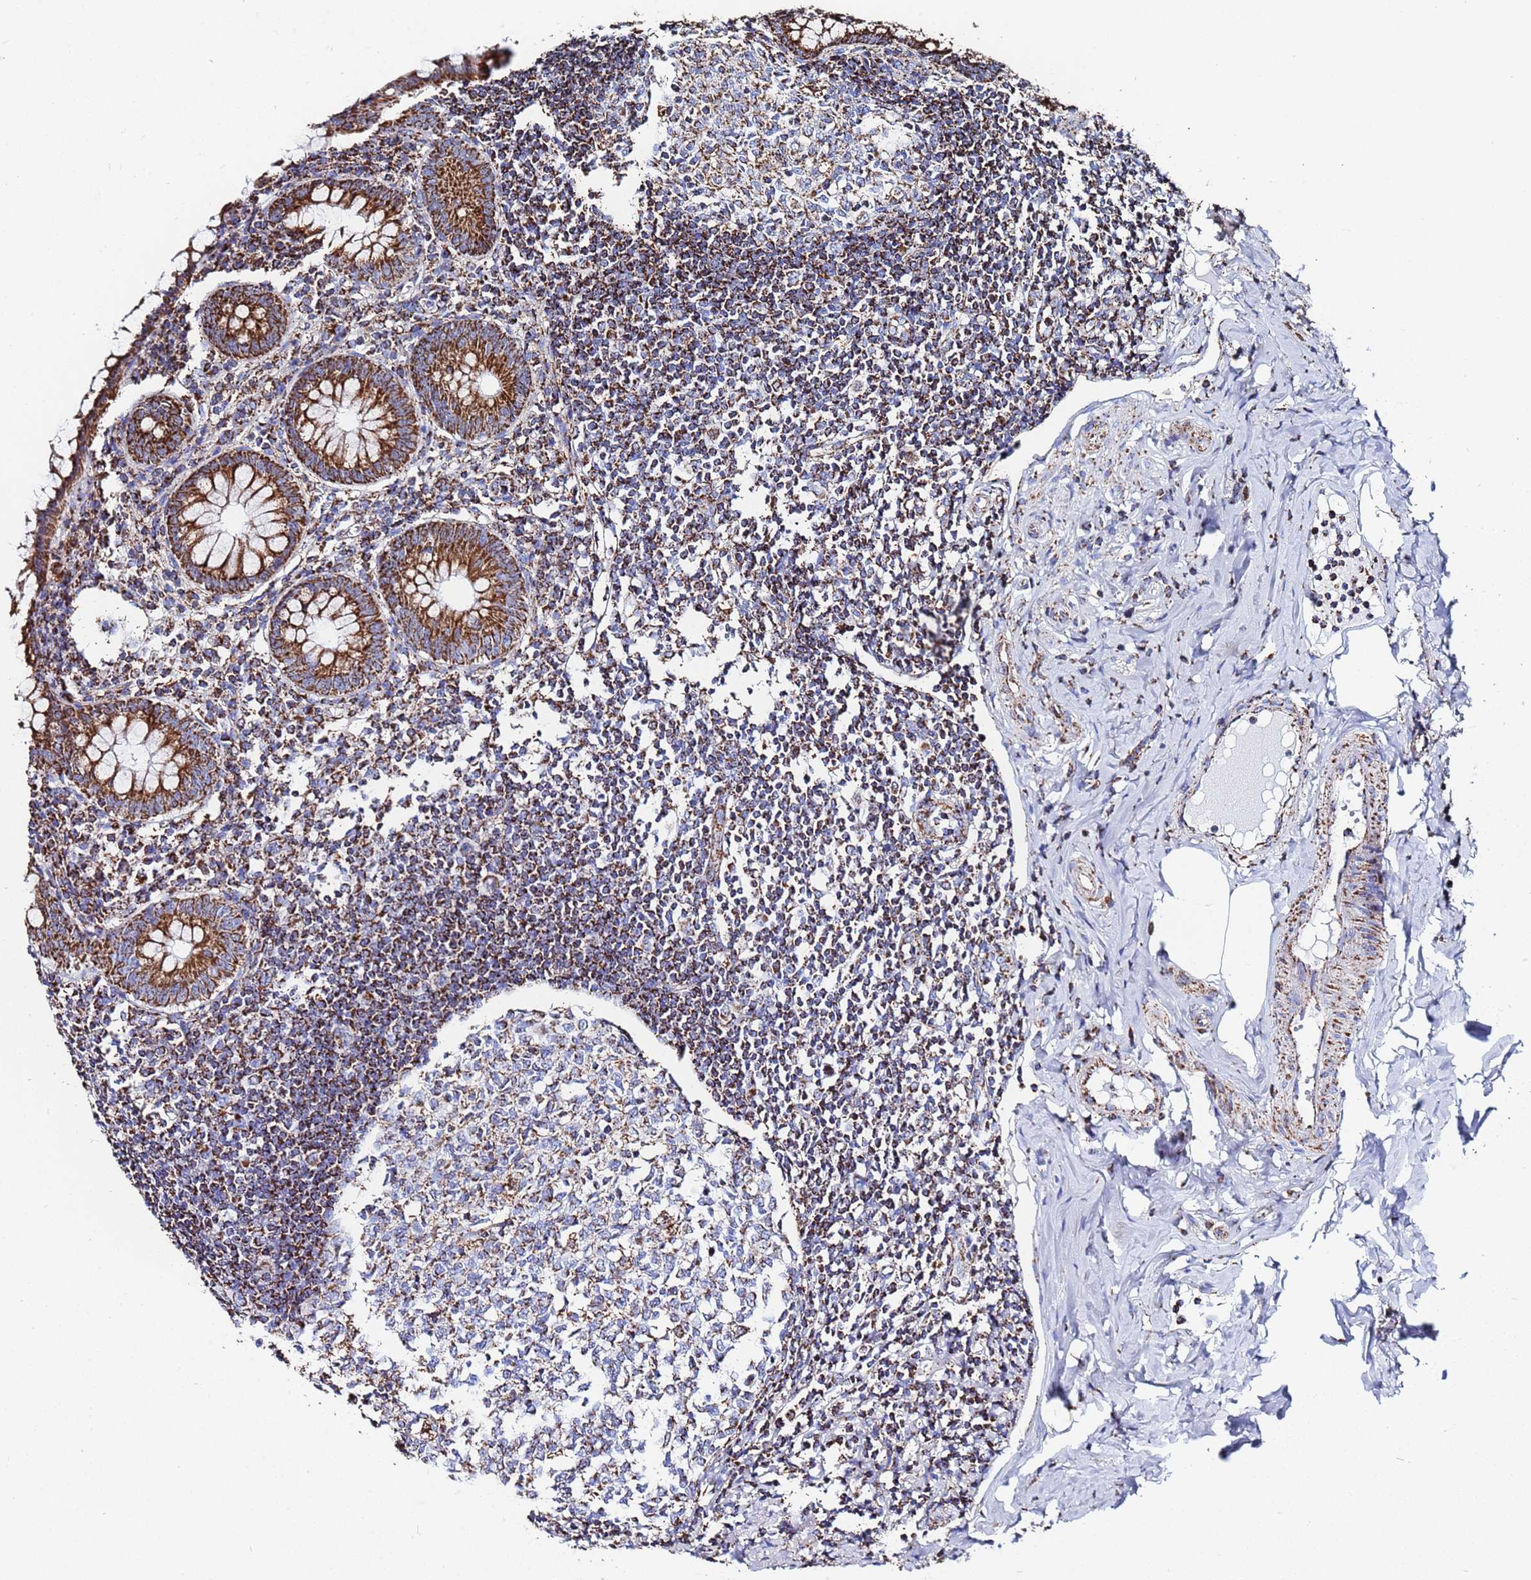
{"staining": {"intensity": "strong", "quantity": ">75%", "location": "cytoplasmic/membranous"}, "tissue": "appendix", "cell_type": "Glandular cells", "image_type": "normal", "snomed": [{"axis": "morphology", "description": "Normal tissue, NOS"}, {"axis": "topography", "description": "Appendix"}], "caption": "A high-resolution histopathology image shows immunohistochemistry (IHC) staining of normal appendix, which displays strong cytoplasmic/membranous staining in about >75% of glandular cells. The protein is stained brown, and the nuclei are stained in blue (DAB IHC with brightfield microscopy, high magnification).", "gene": "GLUD1", "patient": {"sex": "female", "age": 33}}